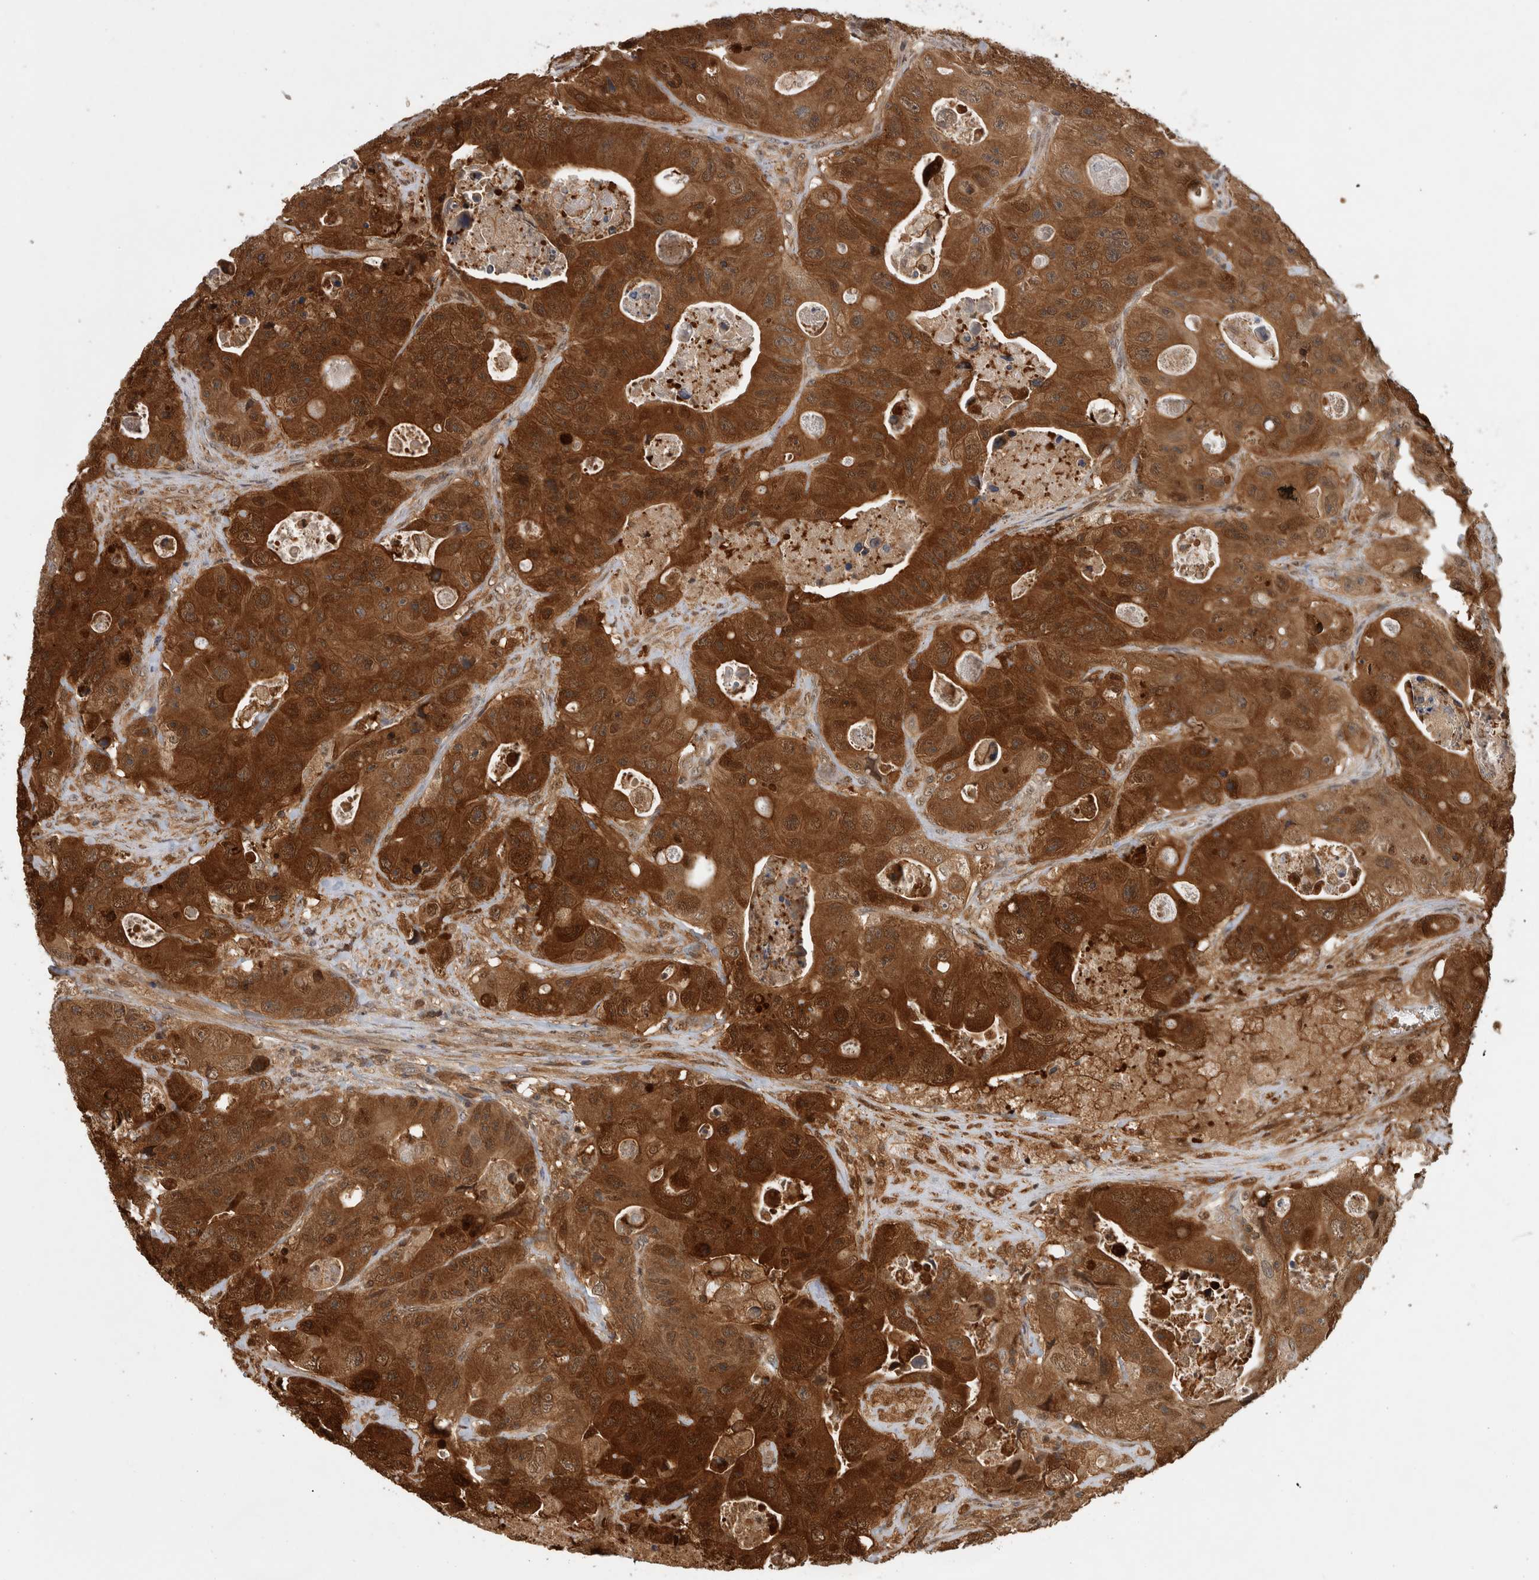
{"staining": {"intensity": "strong", "quantity": ">75%", "location": "cytoplasmic/membranous"}, "tissue": "colorectal cancer", "cell_type": "Tumor cells", "image_type": "cancer", "snomed": [{"axis": "morphology", "description": "Adenocarcinoma, NOS"}, {"axis": "topography", "description": "Colon"}], "caption": "Adenocarcinoma (colorectal) was stained to show a protein in brown. There is high levels of strong cytoplasmic/membranous expression in approximately >75% of tumor cells. Nuclei are stained in blue.", "gene": "ASTN2", "patient": {"sex": "female", "age": 46}}